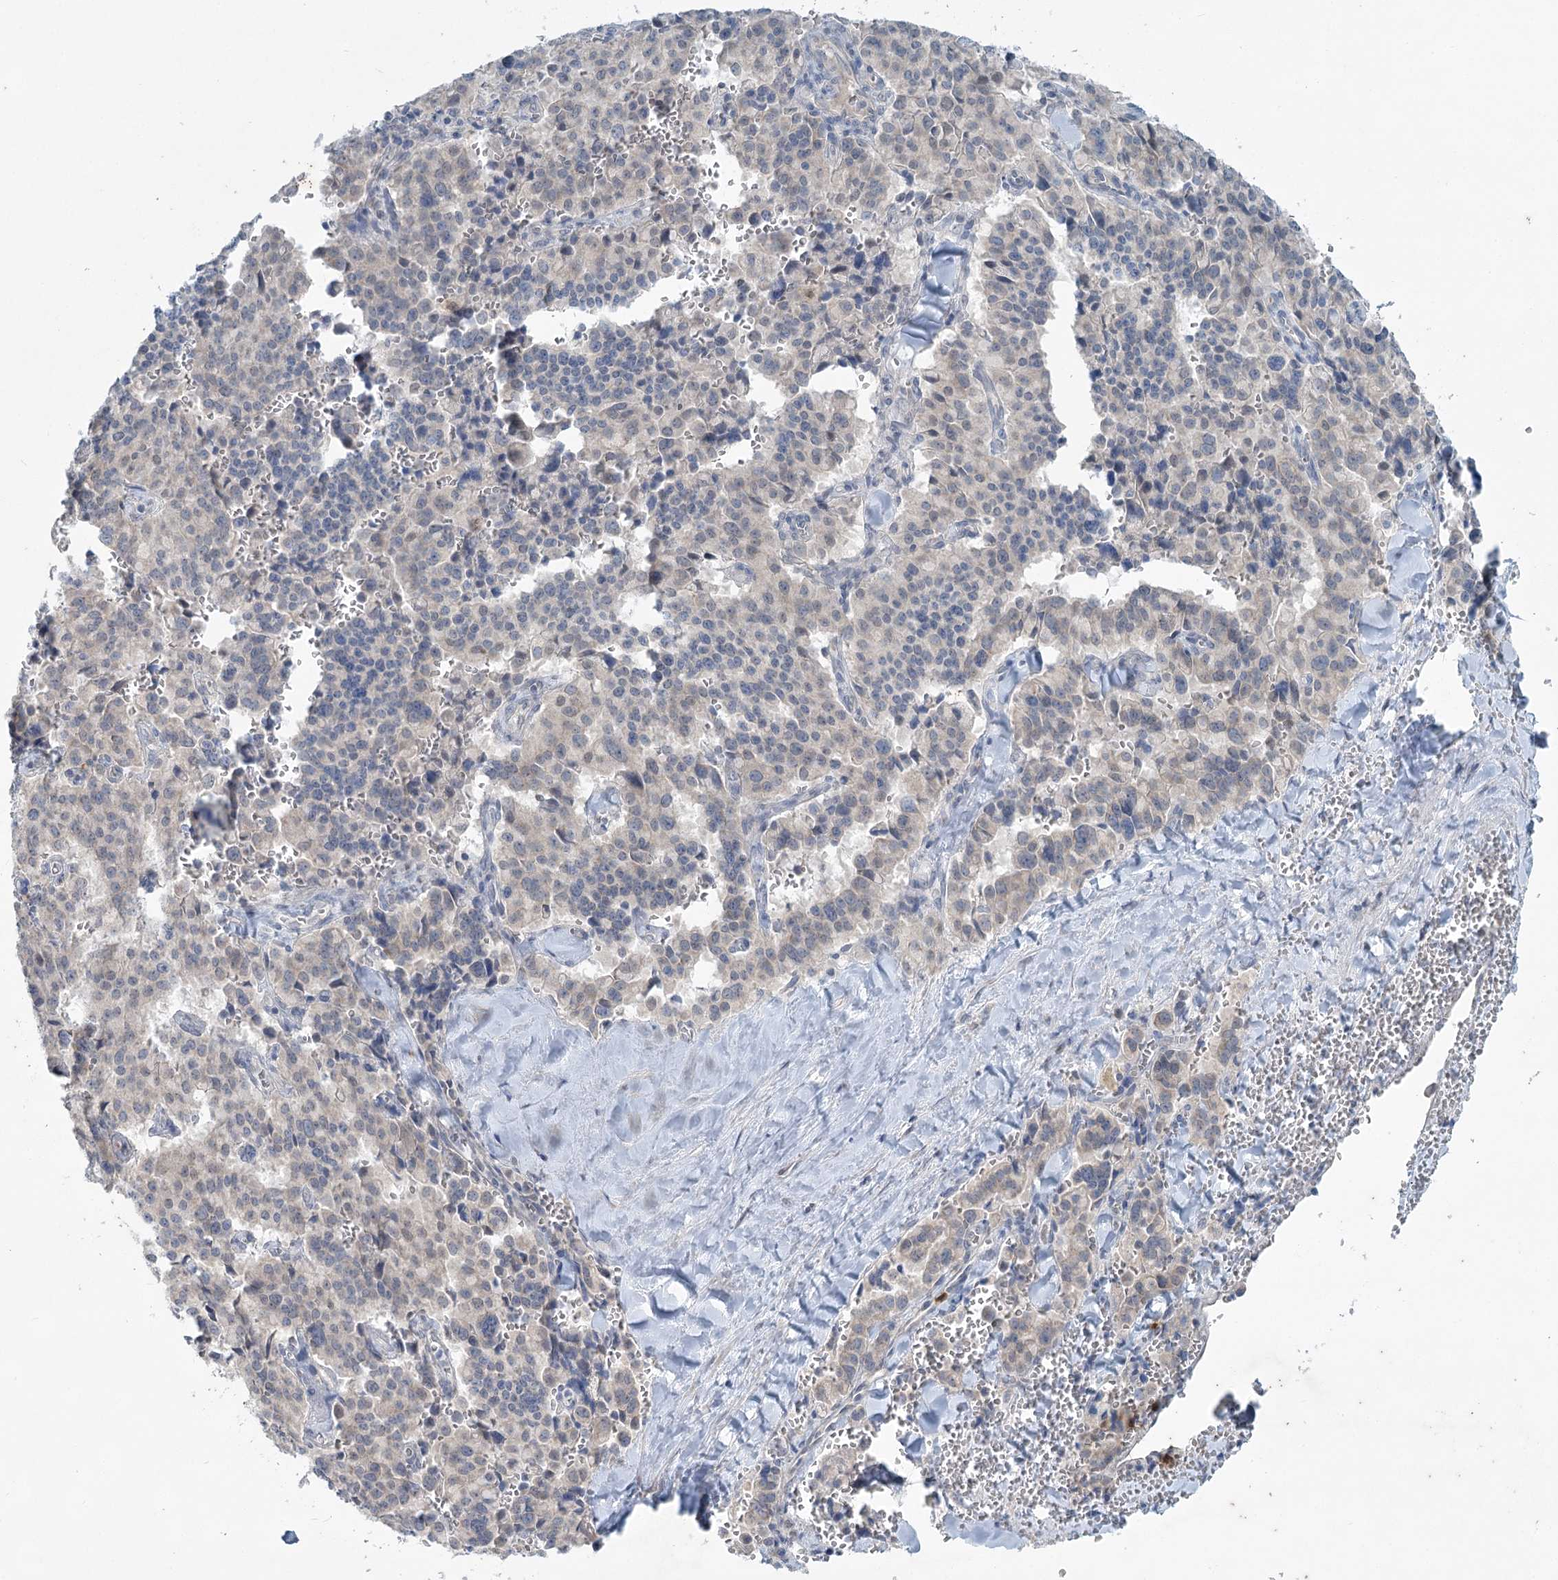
{"staining": {"intensity": "weak", "quantity": "<25%", "location": "cytoplasmic/membranous"}, "tissue": "pancreatic cancer", "cell_type": "Tumor cells", "image_type": "cancer", "snomed": [{"axis": "morphology", "description": "Adenocarcinoma, NOS"}, {"axis": "topography", "description": "Pancreas"}], "caption": "Pancreatic cancer (adenocarcinoma) stained for a protein using immunohistochemistry demonstrates no staining tumor cells.", "gene": "ABITRAM", "patient": {"sex": "male", "age": 65}}